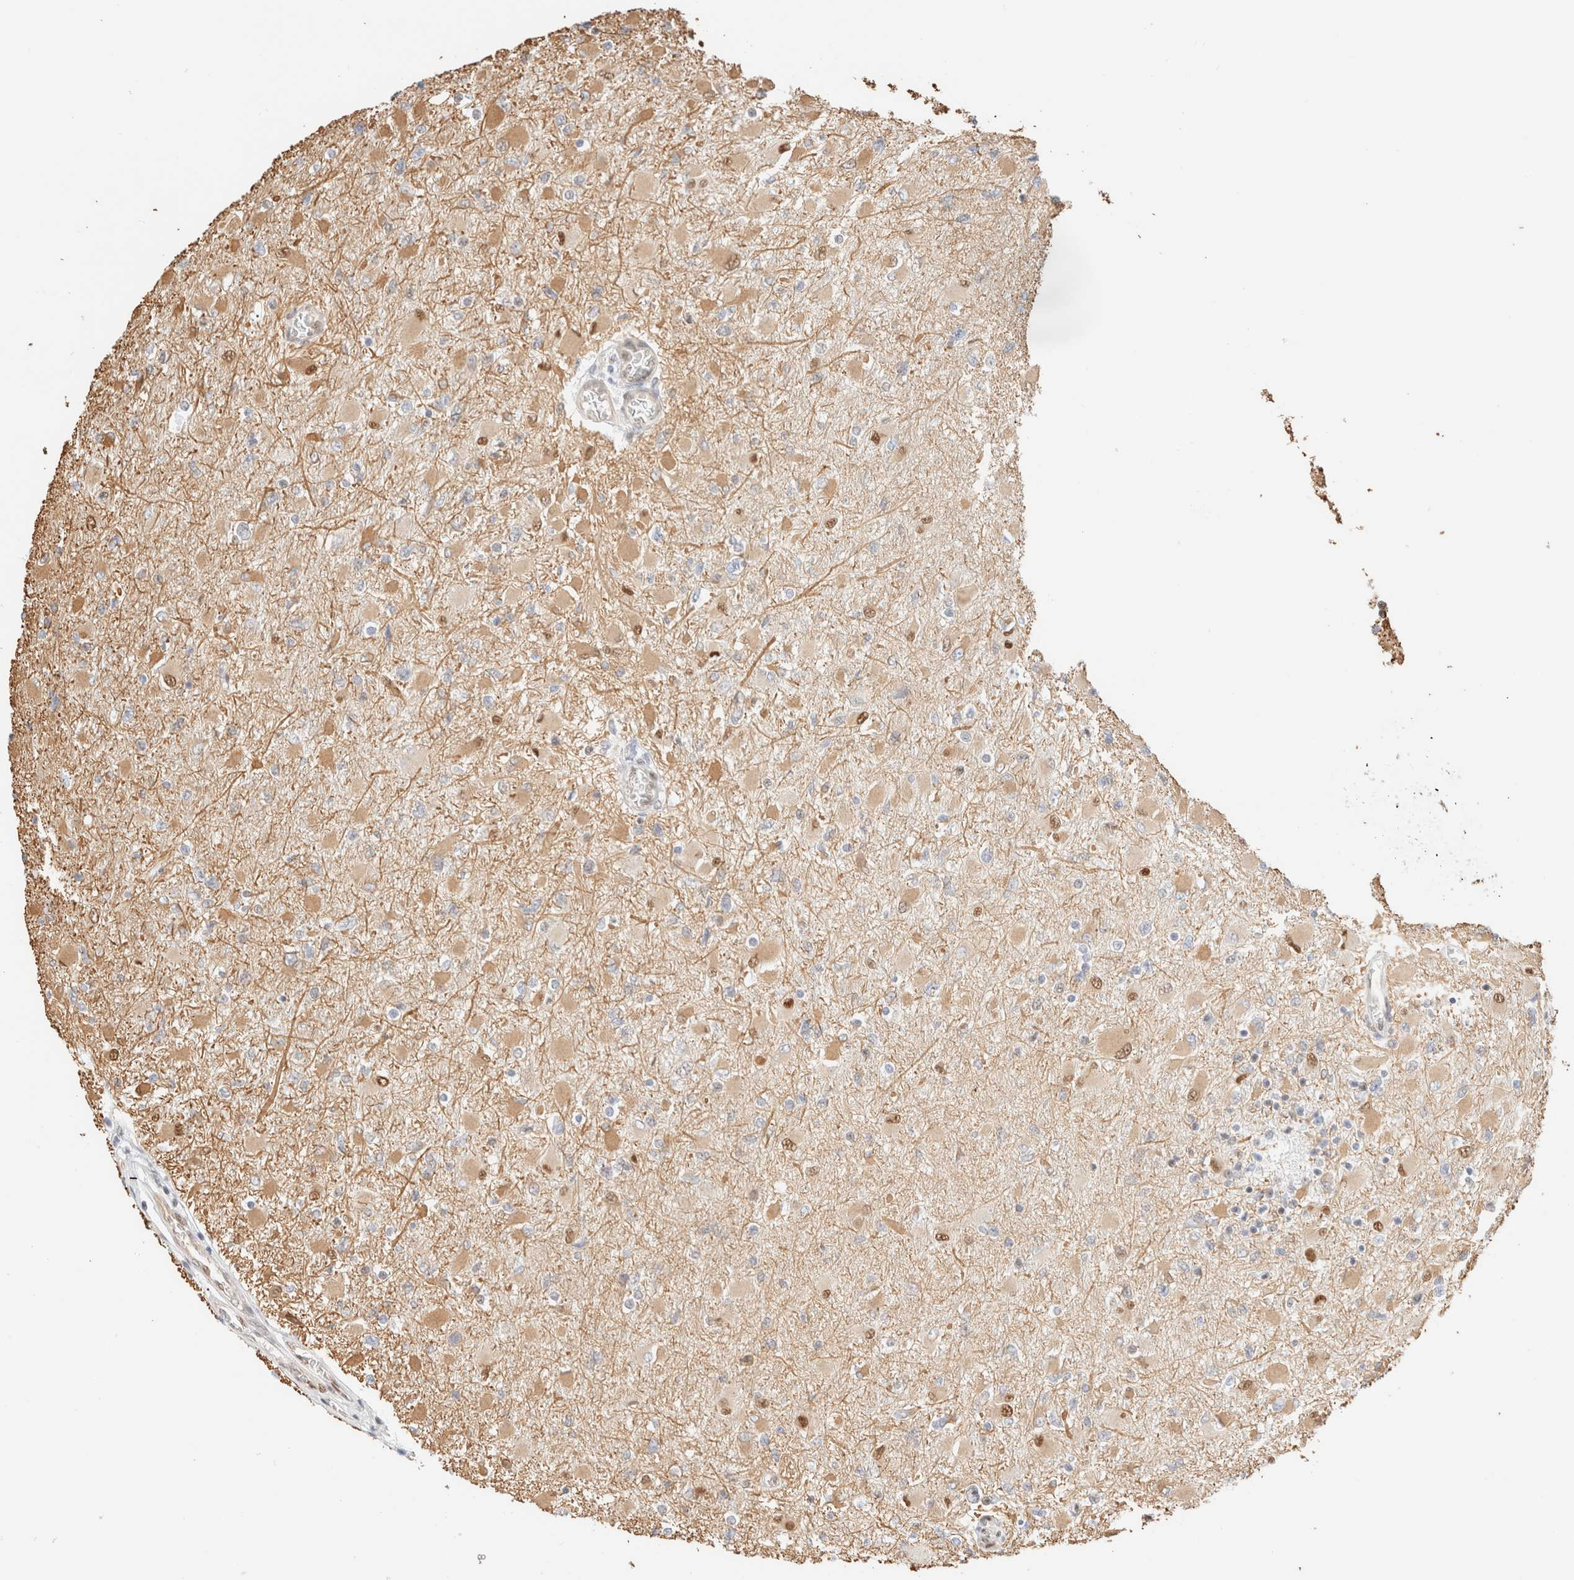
{"staining": {"intensity": "moderate", "quantity": "<25%", "location": "cytoplasmic/membranous,nuclear"}, "tissue": "glioma", "cell_type": "Tumor cells", "image_type": "cancer", "snomed": [{"axis": "morphology", "description": "Glioma, malignant, High grade"}, {"axis": "topography", "description": "Cerebral cortex"}], "caption": "This is an image of immunohistochemistry (IHC) staining of glioma, which shows moderate expression in the cytoplasmic/membranous and nuclear of tumor cells.", "gene": "ARID5A", "patient": {"sex": "female", "age": 36}}